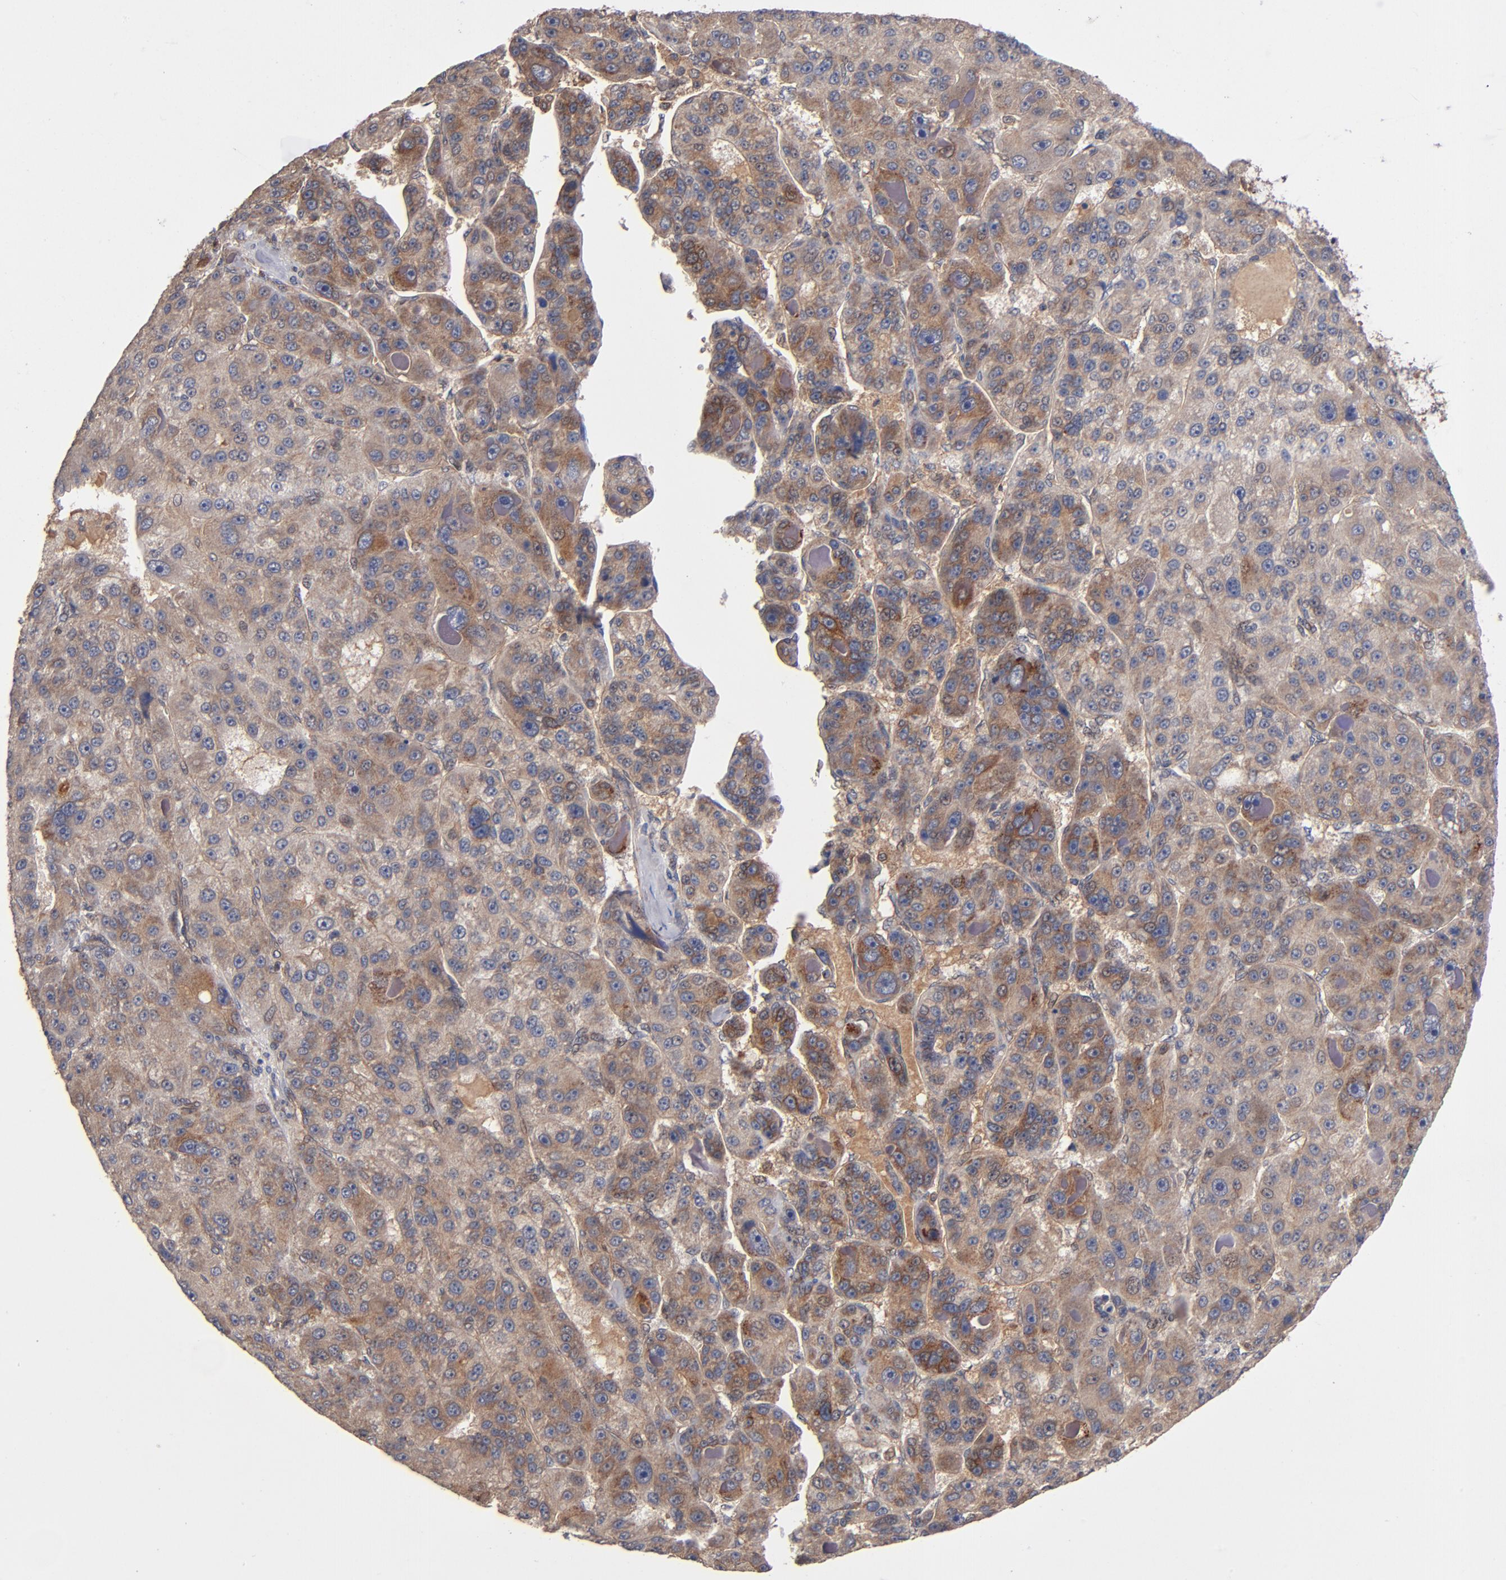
{"staining": {"intensity": "moderate", "quantity": ">75%", "location": "cytoplasmic/membranous"}, "tissue": "liver cancer", "cell_type": "Tumor cells", "image_type": "cancer", "snomed": [{"axis": "morphology", "description": "Carcinoma, Hepatocellular, NOS"}, {"axis": "topography", "description": "Liver"}], "caption": "Moderate cytoplasmic/membranous protein staining is identified in approximately >75% of tumor cells in liver cancer (hepatocellular carcinoma).", "gene": "BDKRB1", "patient": {"sex": "male", "age": 76}}